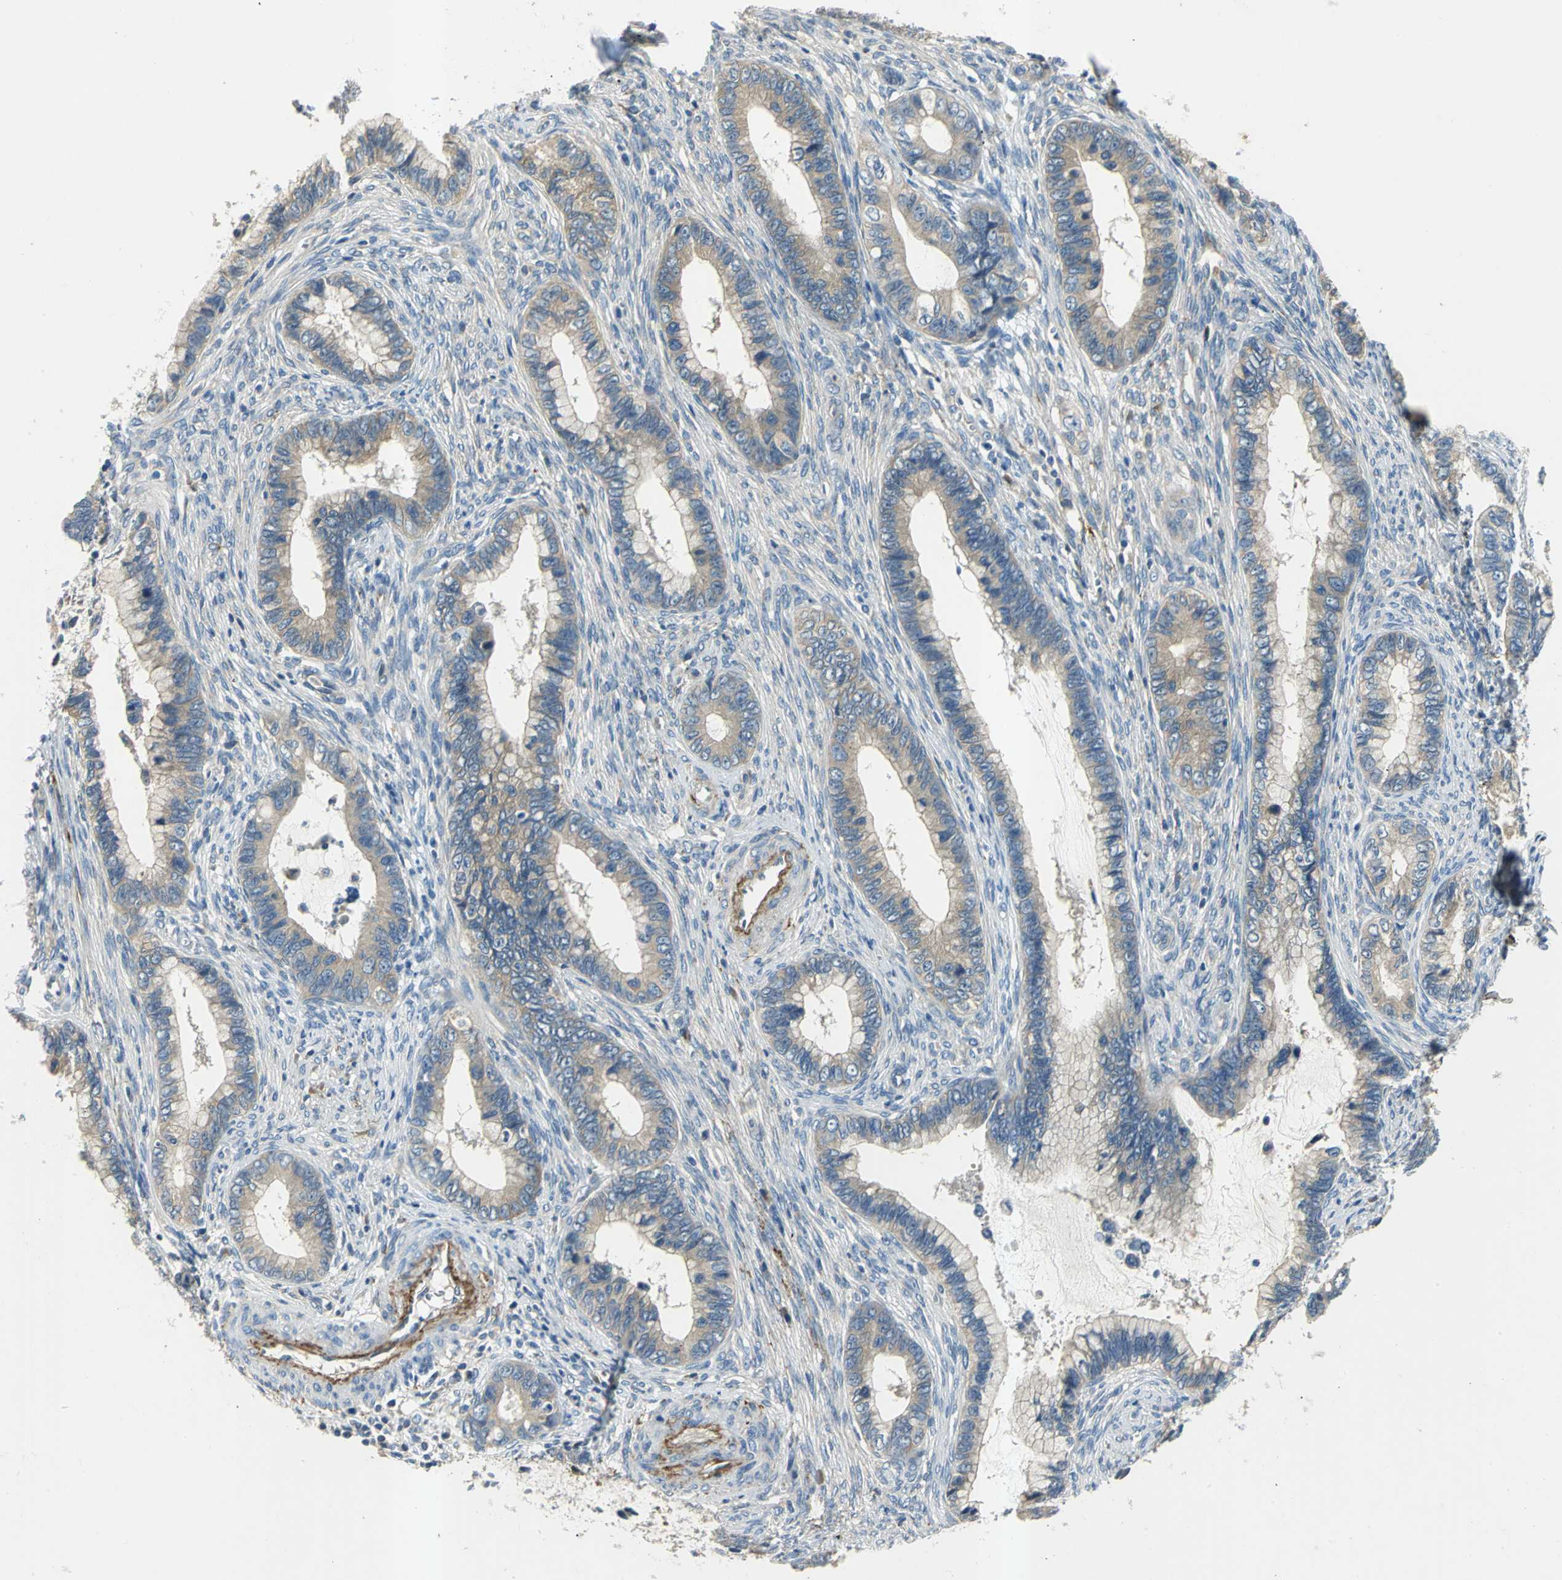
{"staining": {"intensity": "weak", "quantity": ">75%", "location": "cytoplasmic/membranous"}, "tissue": "cervical cancer", "cell_type": "Tumor cells", "image_type": "cancer", "snomed": [{"axis": "morphology", "description": "Adenocarcinoma, NOS"}, {"axis": "topography", "description": "Cervix"}], "caption": "Cervical adenocarcinoma stained with DAB immunohistochemistry (IHC) reveals low levels of weak cytoplasmic/membranous positivity in about >75% of tumor cells.", "gene": "SLC16A7", "patient": {"sex": "female", "age": 44}}